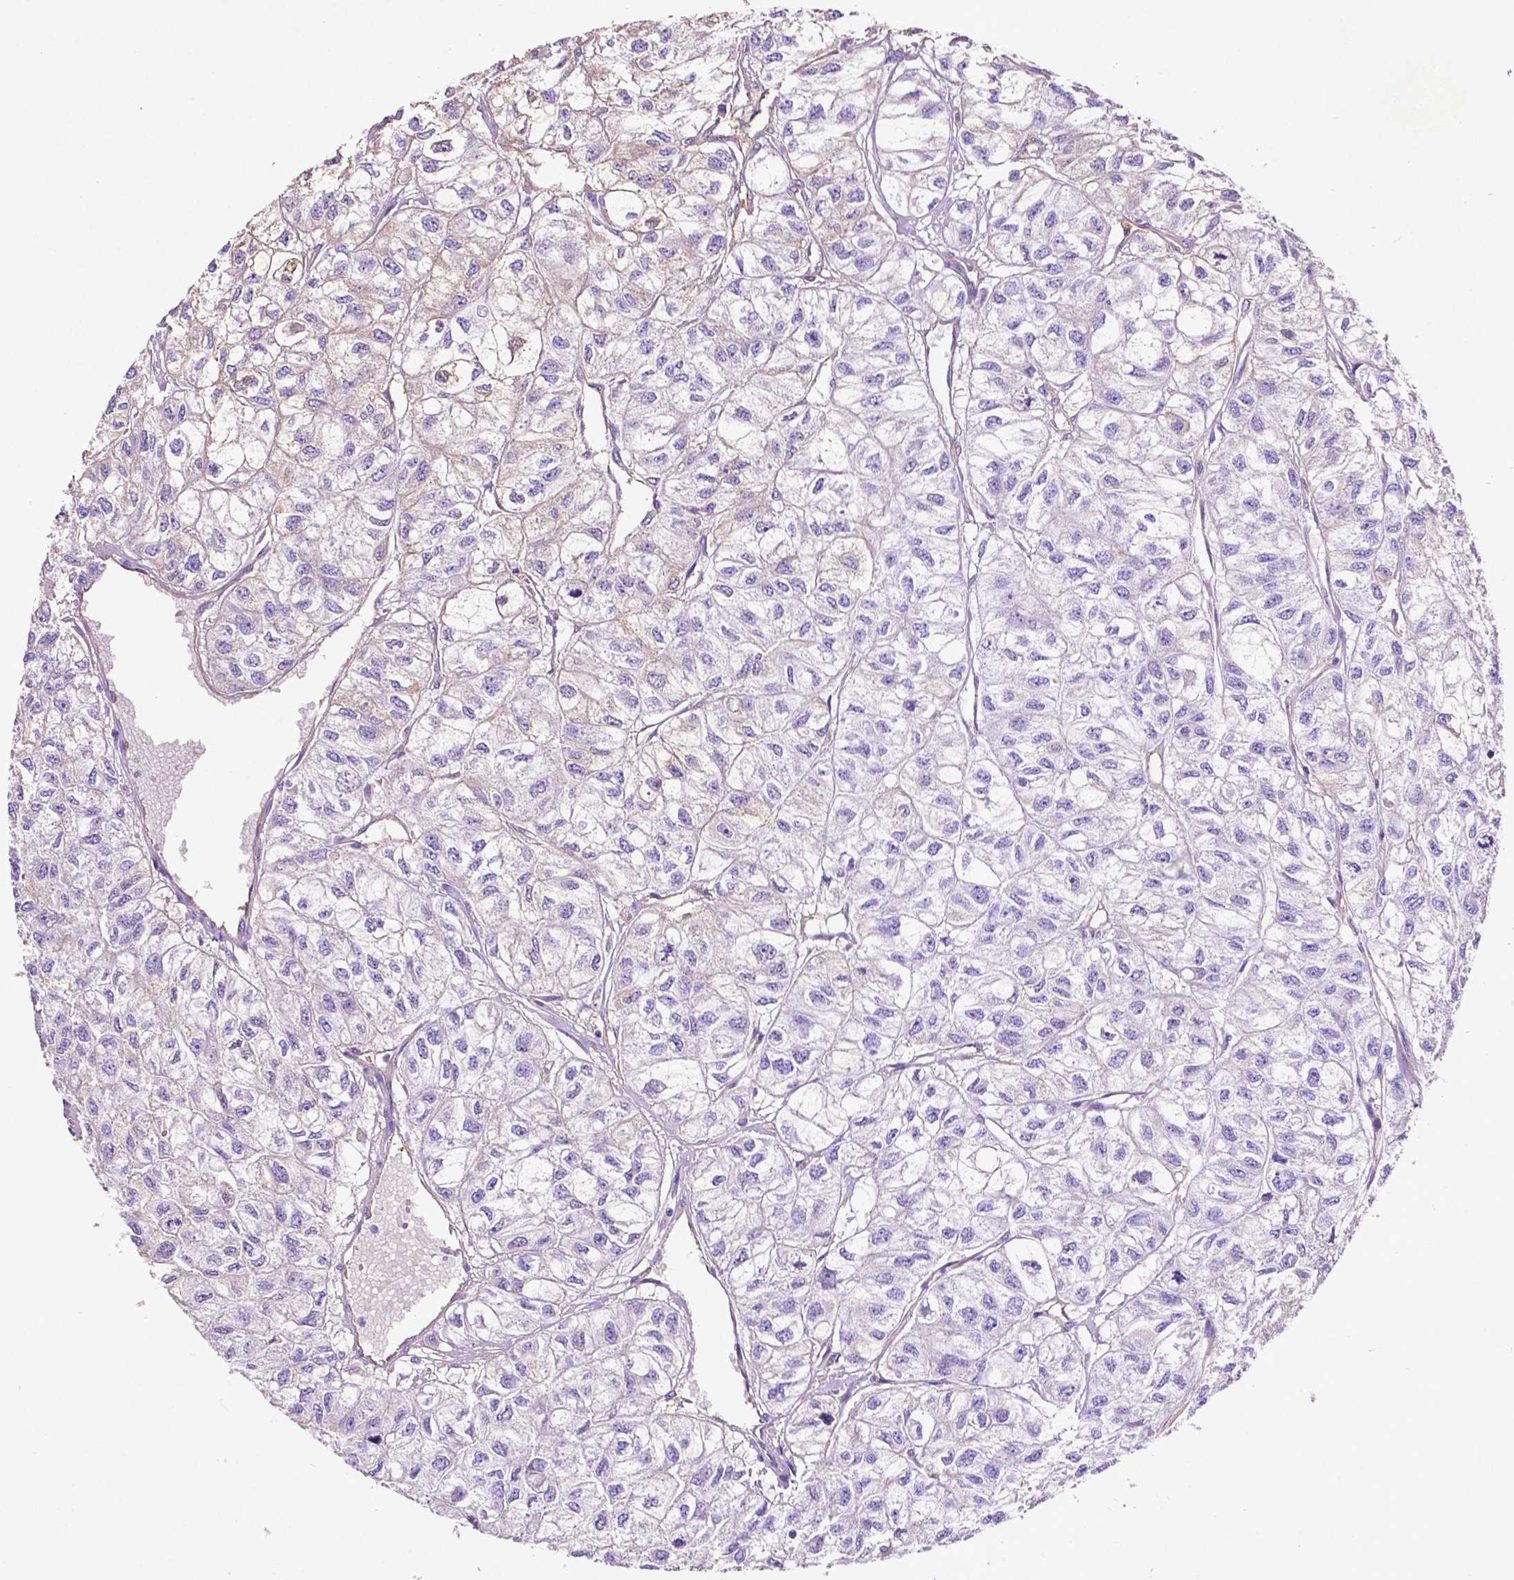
{"staining": {"intensity": "negative", "quantity": "none", "location": "none"}, "tissue": "renal cancer", "cell_type": "Tumor cells", "image_type": "cancer", "snomed": [{"axis": "morphology", "description": "Adenocarcinoma, NOS"}, {"axis": "topography", "description": "Kidney"}], "caption": "Tumor cells are negative for protein expression in human renal cancer (adenocarcinoma).", "gene": "GDPD5", "patient": {"sex": "male", "age": 56}}